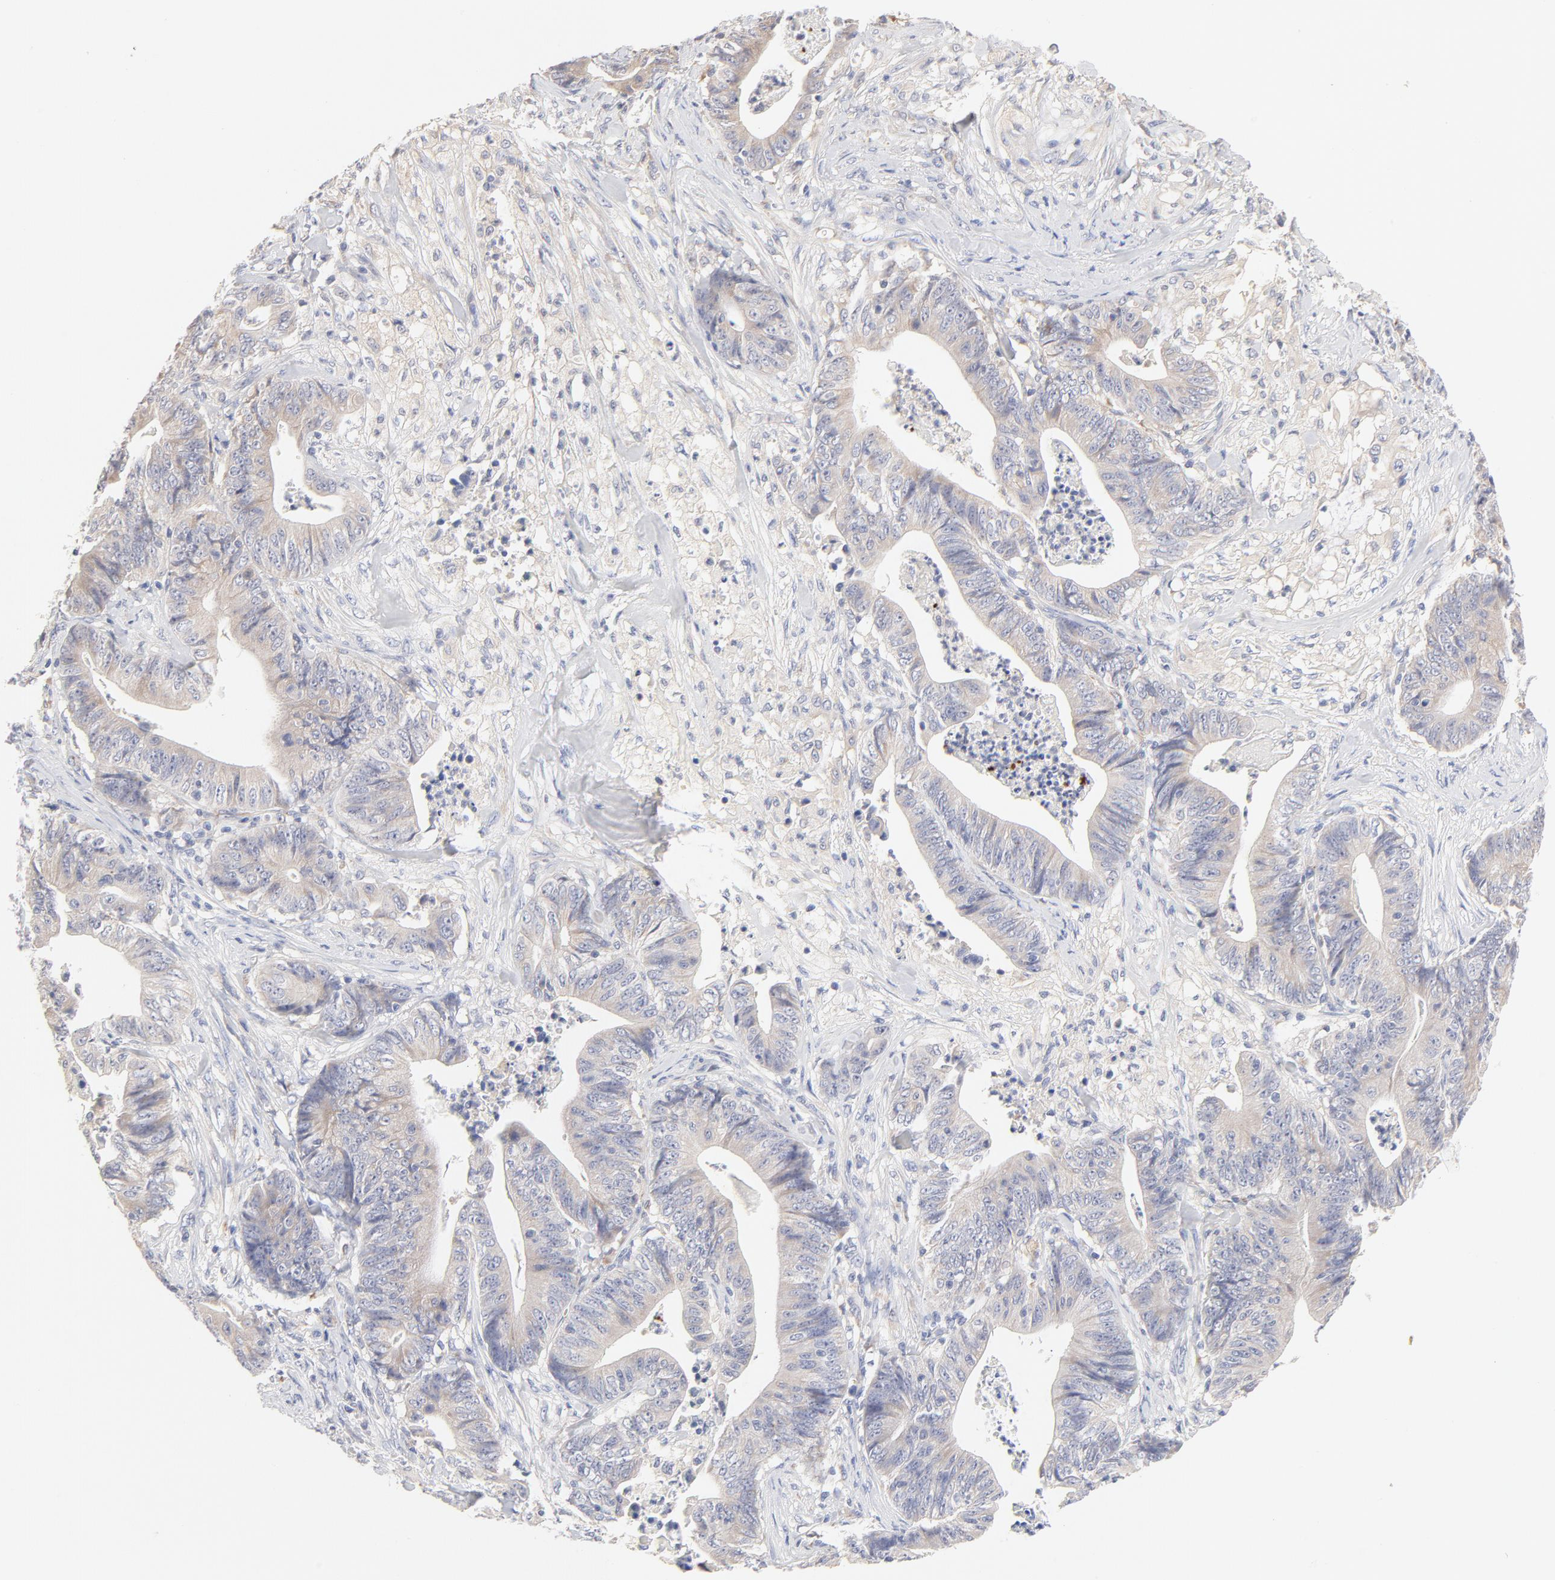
{"staining": {"intensity": "negative", "quantity": "none", "location": "none"}, "tissue": "stomach cancer", "cell_type": "Tumor cells", "image_type": "cancer", "snomed": [{"axis": "morphology", "description": "Adenocarcinoma, NOS"}, {"axis": "topography", "description": "Stomach, lower"}], "caption": "The micrograph exhibits no significant staining in tumor cells of stomach cancer (adenocarcinoma).", "gene": "MTERF2", "patient": {"sex": "female", "age": 86}}